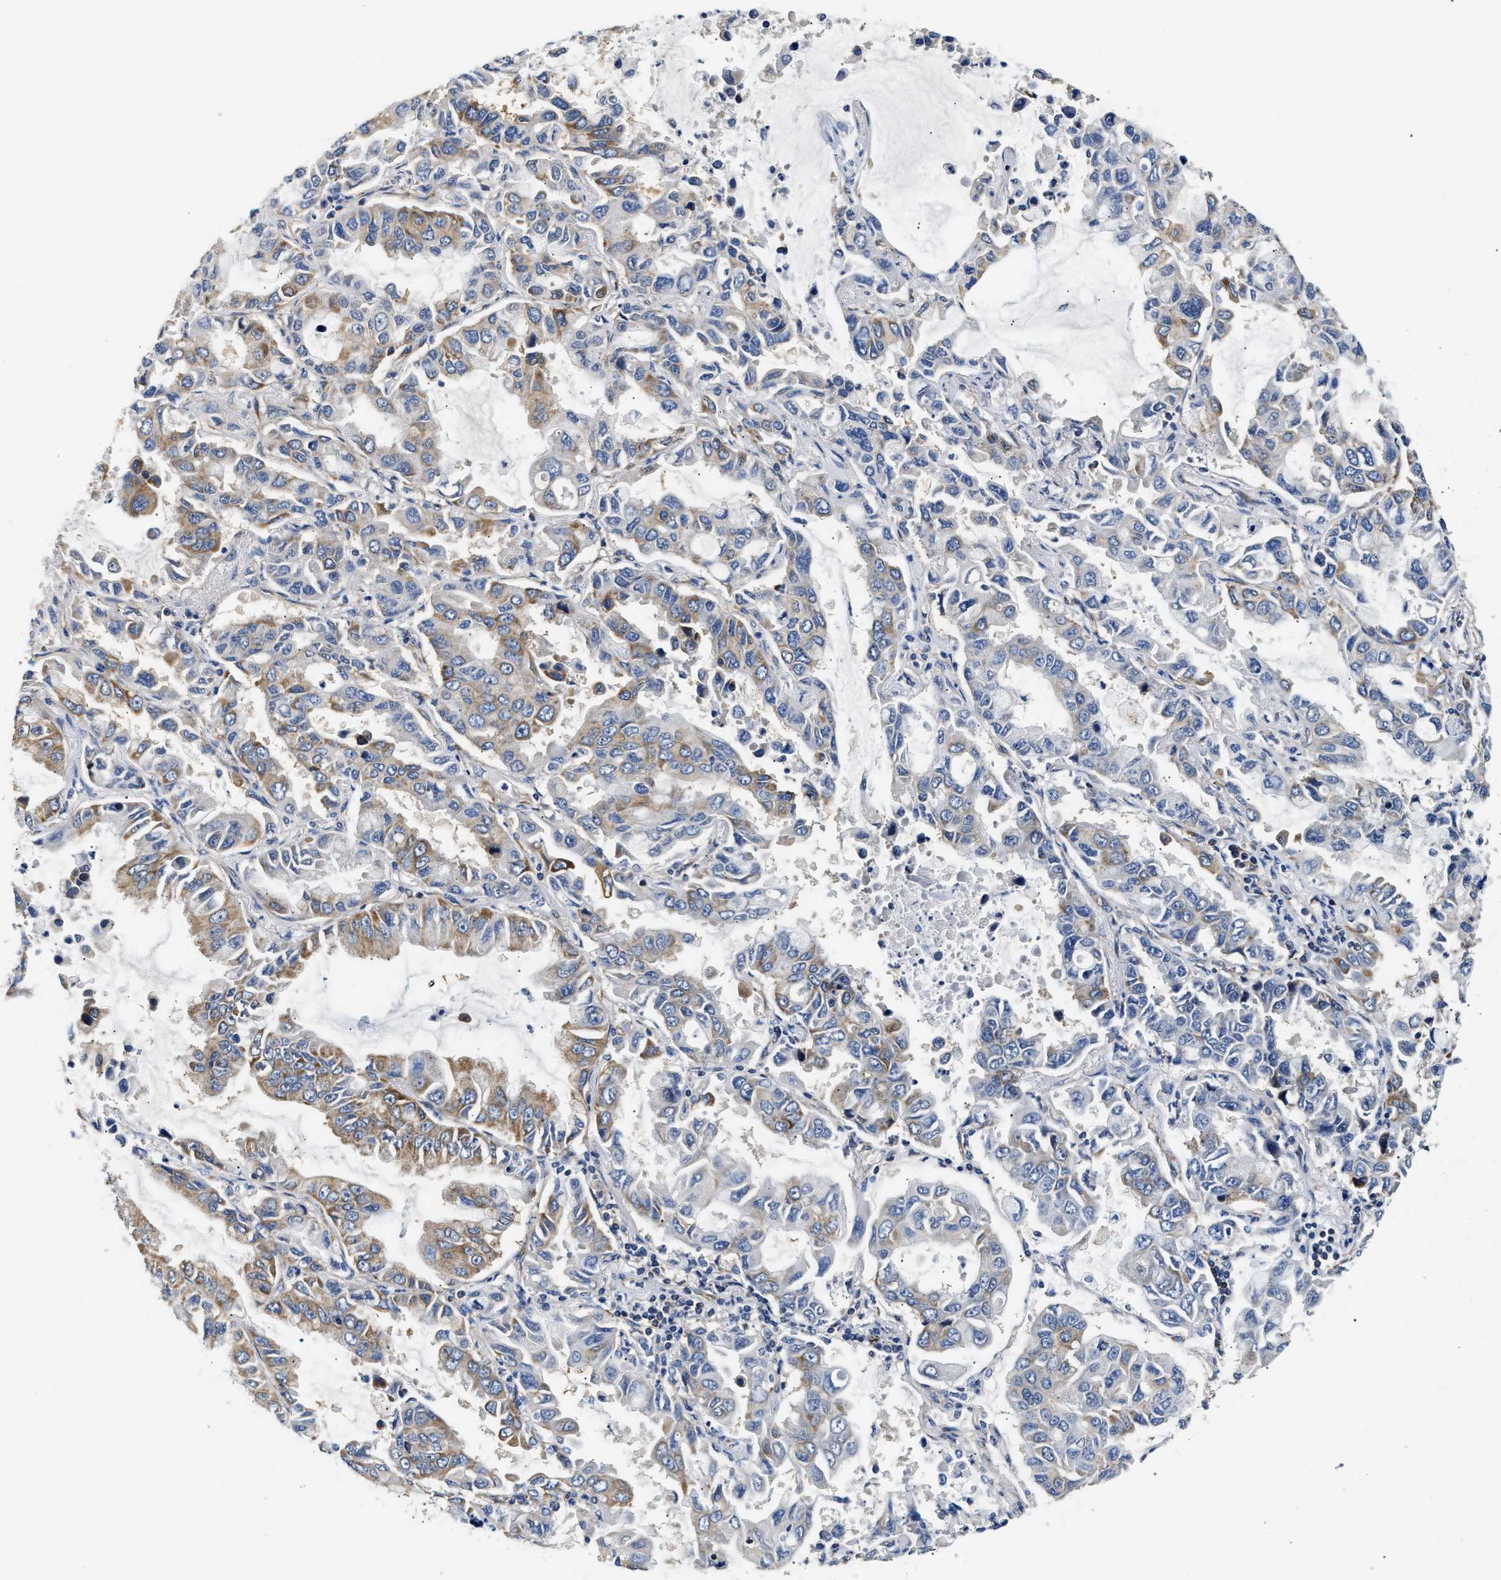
{"staining": {"intensity": "moderate", "quantity": "<25%", "location": "cytoplasmic/membranous"}, "tissue": "lung cancer", "cell_type": "Tumor cells", "image_type": "cancer", "snomed": [{"axis": "morphology", "description": "Adenocarcinoma, NOS"}, {"axis": "topography", "description": "Lung"}], "caption": "Moderate cytoplasmic/membranous protein staining is identified in about <25% of tumor cells in lung cancer (adenocarcinoma). (IHC, brightfield microscopy, high magnification).", "gene": "TEX2", "patient": {"sex": "male", "age": 64}}